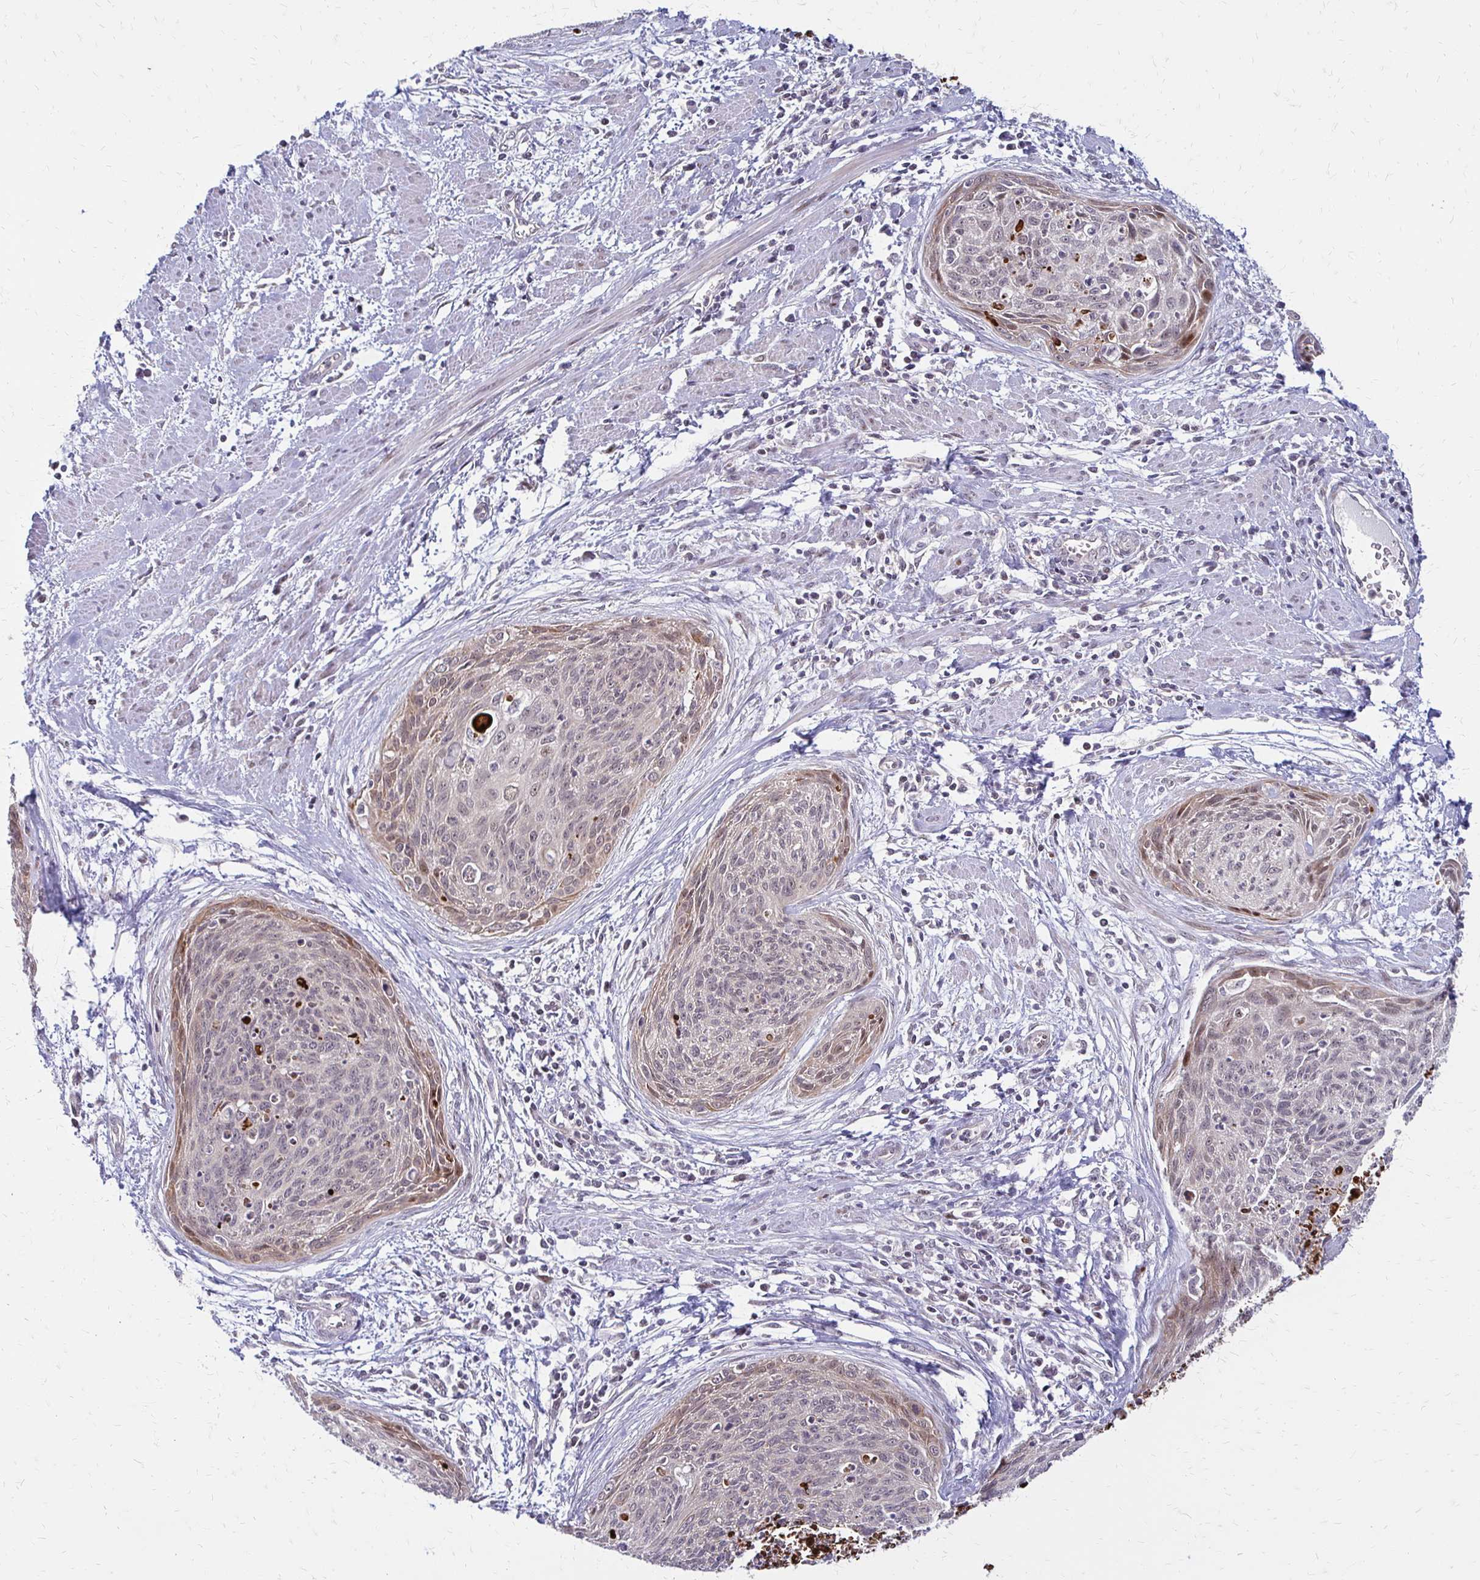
{"staining": {"intensity": "weak", "quantity": "25%-75%", "location": "cytoplasmic/membranous,nuclear"}, "tissue": "cervical cancer", "cell_type": "Tumor cells", "image_type": "cancer", "snomed": [{"axis": "morphology", "description": "Squamous cell carcinoma, NOS"}, {"axis": "topography", "description": "Cervix"}], "caption": "High-power microscopy captured an IHC photomicrograph of cervical cancer, revealing weak cytoplasmic/membranous and nuclear positivity in about 25%-75% of tumor cells. (IHC, brightfield microscopy, high magnification).", "gene": "TRIR", "patient": {"sex": "female", "age": 55}}